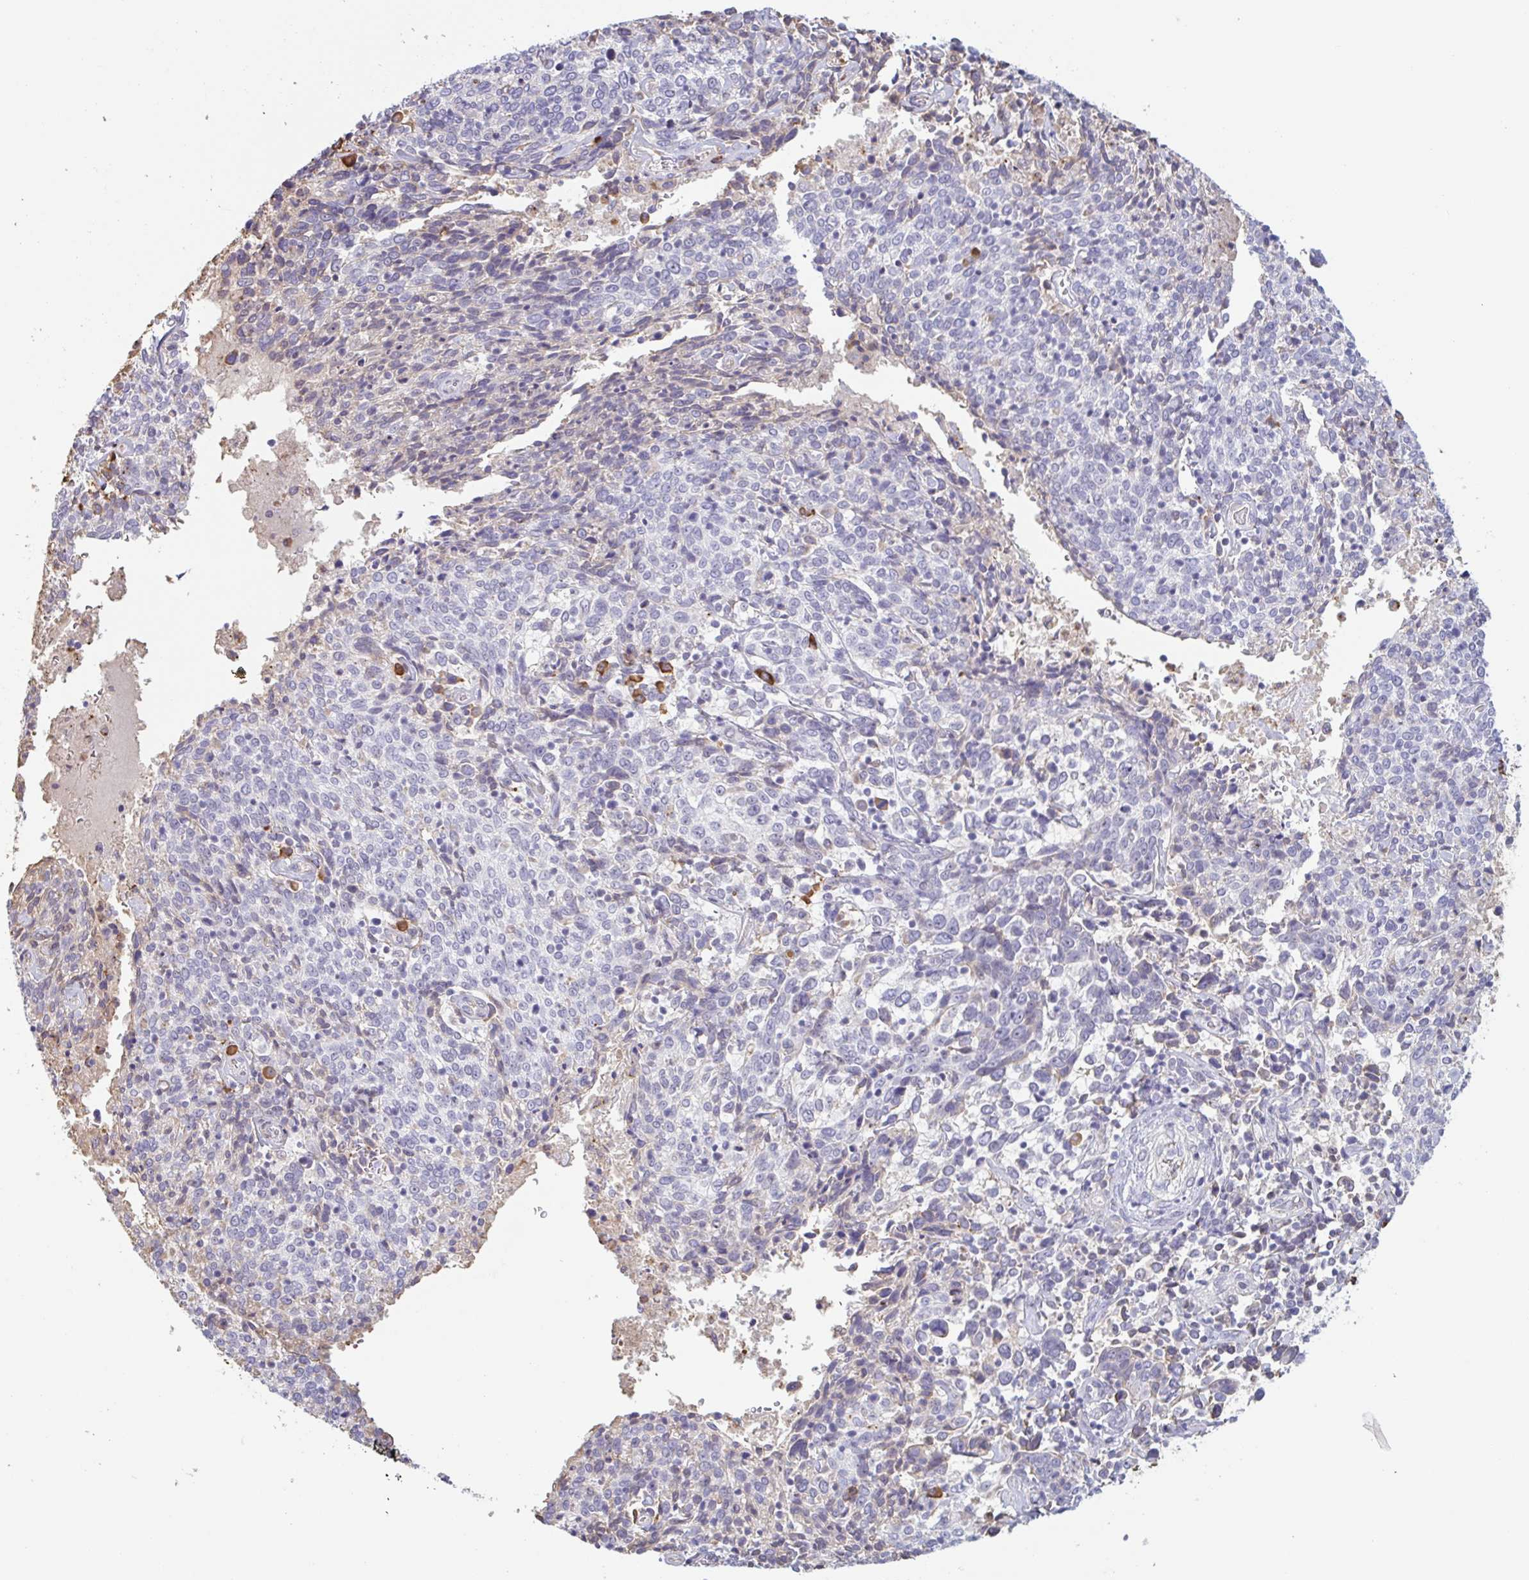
{"staining": {"intensity": "negative", "quantity": "none", "location": "none"}, "tissue": "cervical cancer", "cell_type": "Tumor cells", "image_type": "cancer", "snomed": [{"axis": "morphology", "description": "Squamous cell carcinoma, NOS"}, {"axis": "topography", "description": "Cervix"}], "caption": "DAB (3,3'-diaminobenzidine) immunohistochemical staining of cervical squamous cell carcinoma demonstrates no significant expression in tumor cells.", "gene": "TAF1D", "patient": {"sex": "female", "age": 46}}